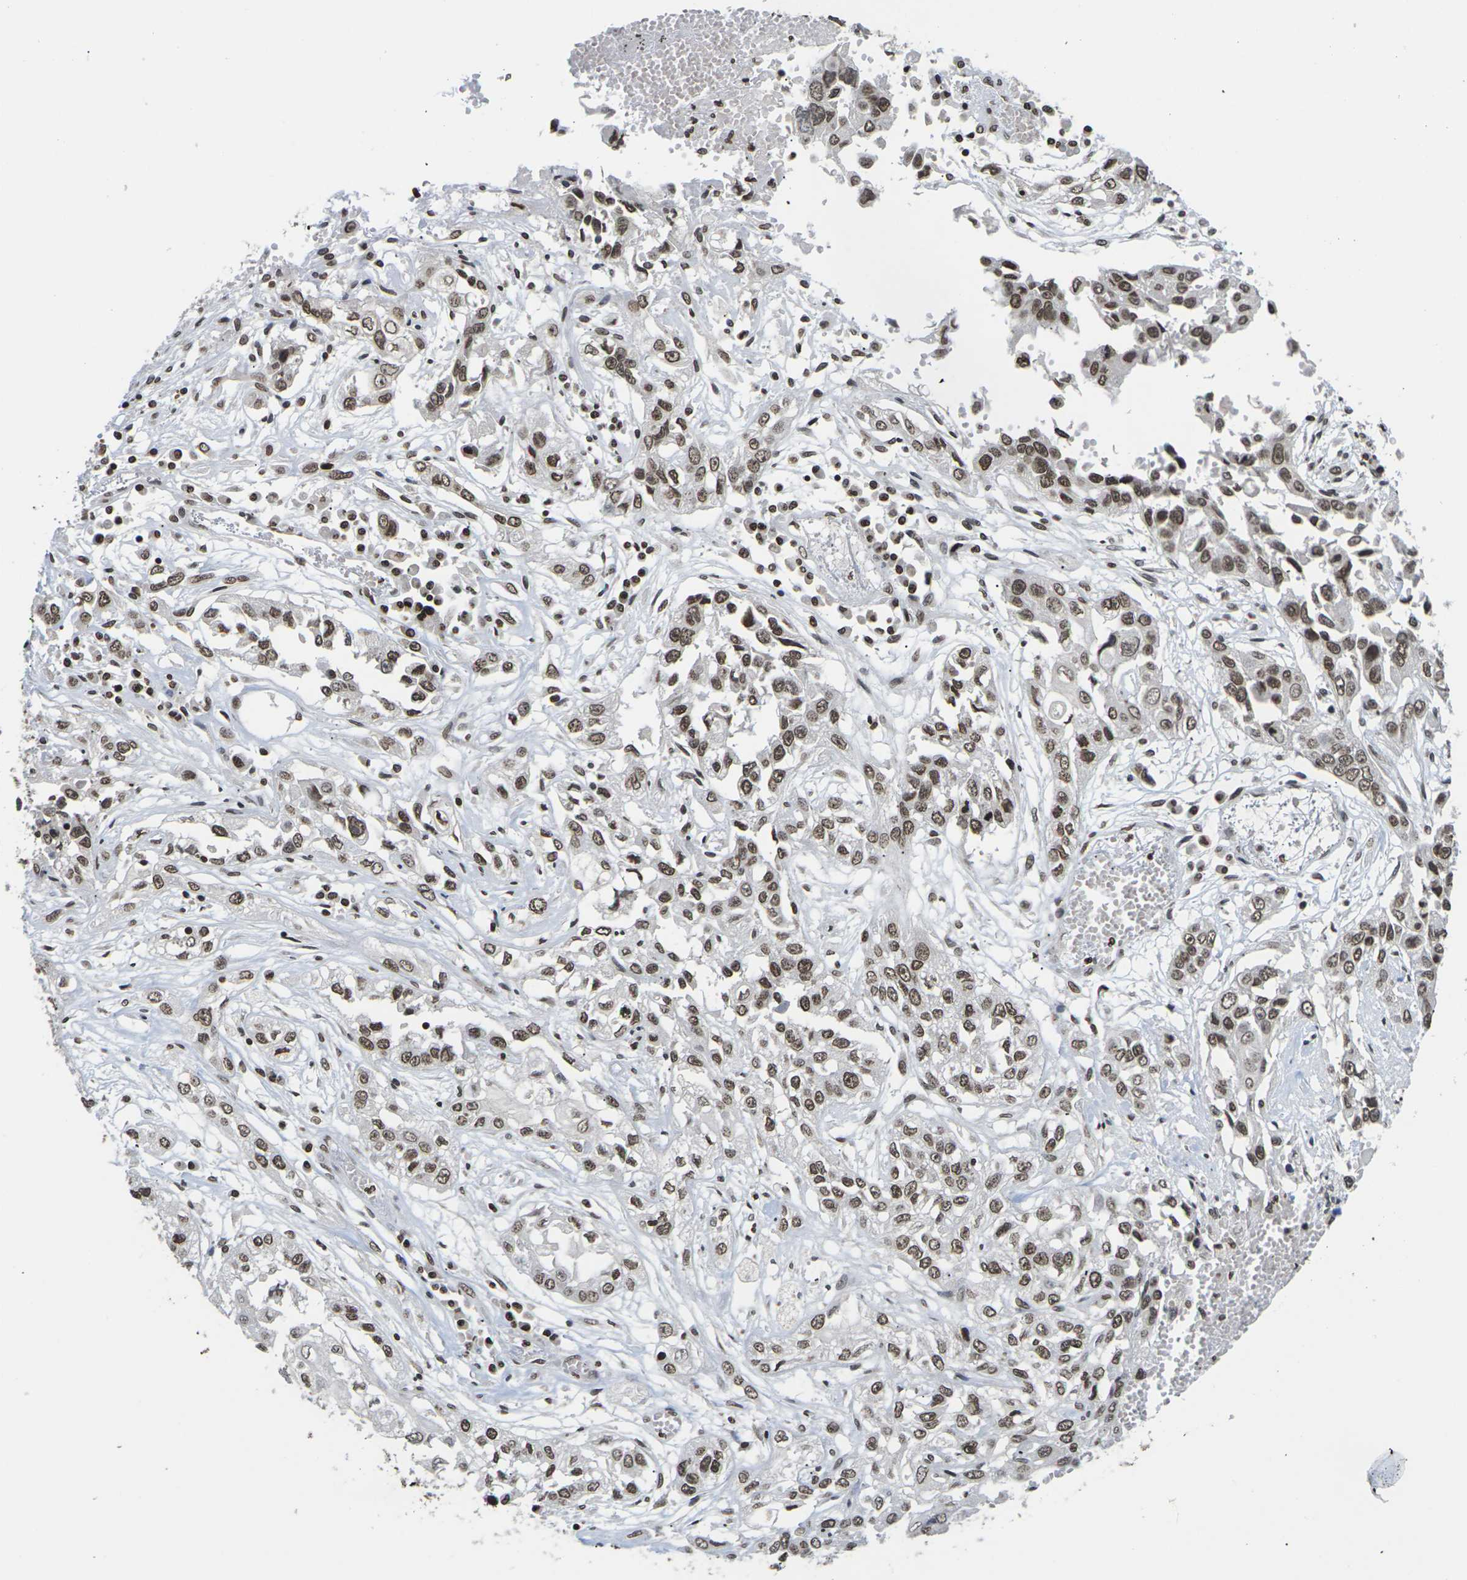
{"staining": {"intensity": "moderate", "quantity": ">75%", "location": "nuclear"}, "tissue": "lung cancer", "cell_type": "Tumor cells", "image_type": "cancer", "snomed": [{"axis": "morphology", "description": "Squamous cell carcinoma, NOS"}, {"axis": "topography", "description": "Lung"}], "caption": "Immunohistochemical staining of human lung cancer demonstrates medium levels of moderate nuclear staining in about >75% of tumor cells. (DAB (3,3'-diaminobenzidine) = brown stain, brightfield microscopy at high magnification).", "gene": "ETV5", "patient": {"sex": "male", "age": 71}}